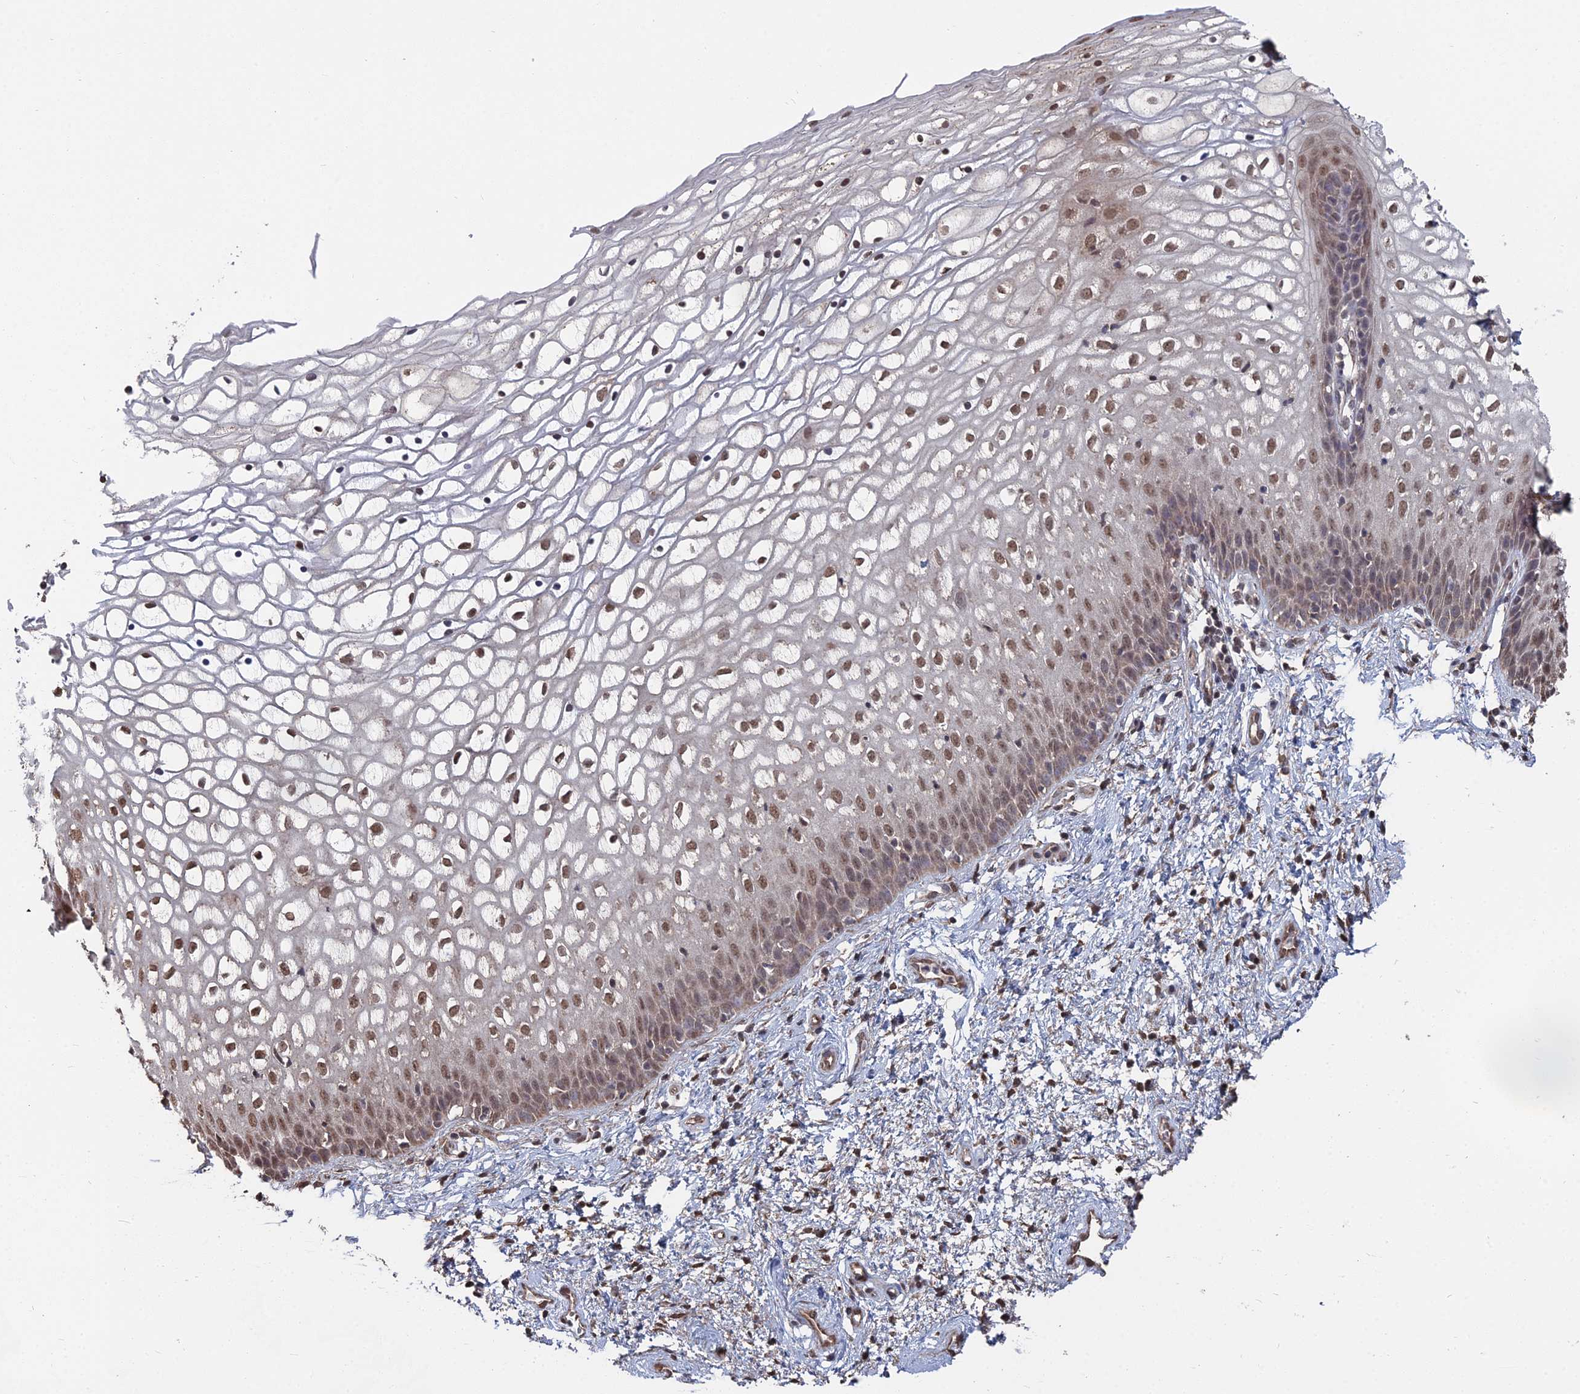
{"staining": {"intensity": "moderate", "quantity": ">75%", "location": "nuclear"}, "tissue": "vagina", "cell_type": "Squamous epithelial cells", "image_type": "normal", "snomed": [{"axis": "morphology", "description": "Normal tissue, NOS"}, {"axis": "topography", "description": "Vagina"}], "caption": "Protein staining by immunohistochemistry (IHC) displays moderate nuclear positivity in approximately >75% of squamous epithelial cells in normal vagina.", "gene": "CCNP", "patient": {"sex": "female", "age": 34}}